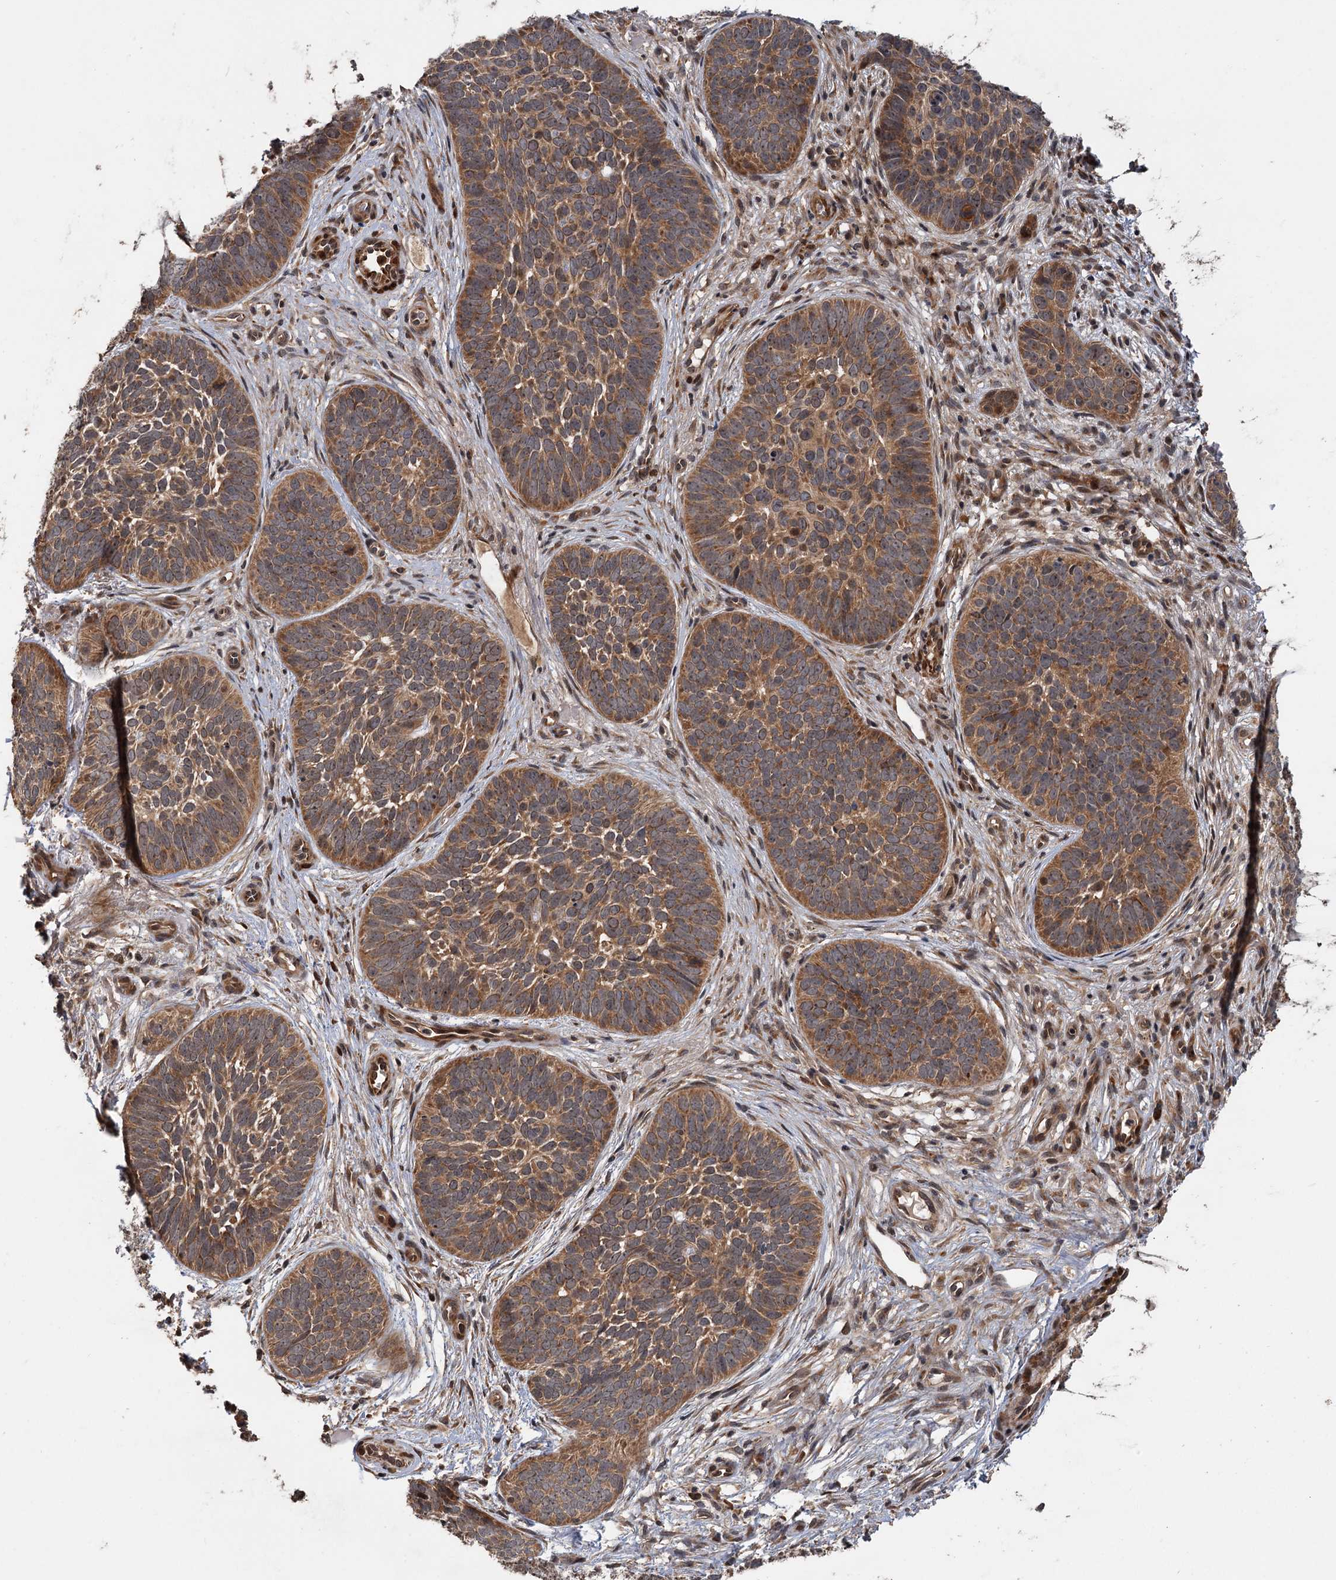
{"staining": {"intensity": "moderate", "quantity": ">75%", "location": "cytoplasmic/membranous"}, "tissue": "skin cancer", "cell_type": "Tumor cells", "image_type": "cancer", "snomed": [{"axis": "morphology", "description": "Basal cell carcinoma"}, {"axis": "topography", "description": "Skin"}], "caption": "This micrograph displays skin cancer (basal cell carcinoma) stained with IHC to label a protein in brown. The cytoplasmic/membranous of tumor cells show moderate positivity for the protein. Nuclei are counter-stained blue.", "gene": "KANSL2", "patient": {"sex": "male", "age": 89}}